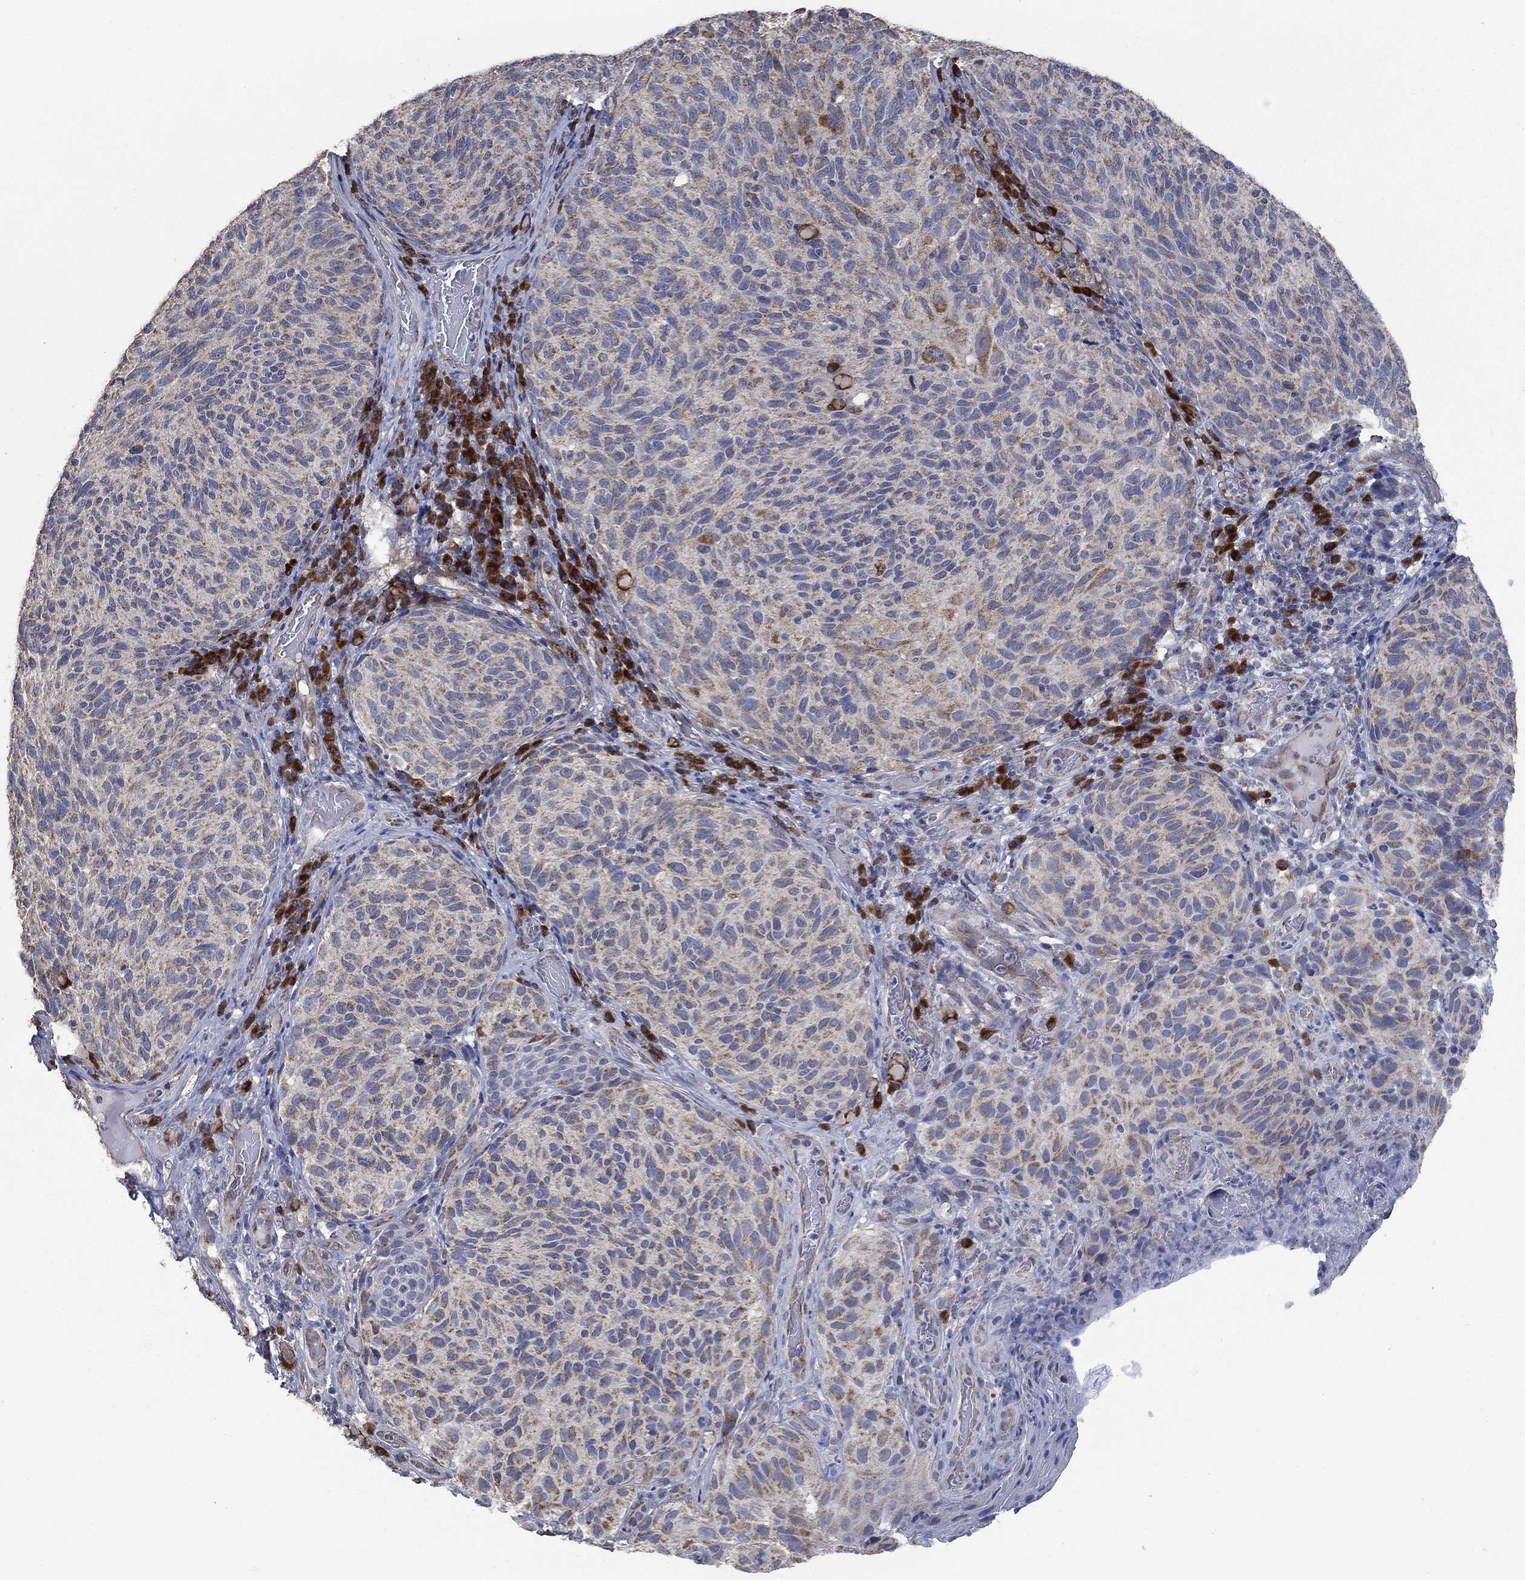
{"staining": {"intensity": "moderate", "quantity": "25%-75%", "location": "cytoplasmic/membranous"}, "tissue": "melanoma", "cell_type": "Tumor cells", "image_type": "cancer", "snomed": [{"axis": "morphology", "description": "Malignant melanoma, NOS"}, {"axis": "topography", "description": "Skin"}], "caption": "DAB (3,3'-diaminobenzidine) immunohistochemical staining of melanoma exhibits moderate cytoplasmic/membranous protein expression in approximately 25%-75% of tumor cells.", "gene": "HID1", "patient": {"sex": "female", "age": 73}}